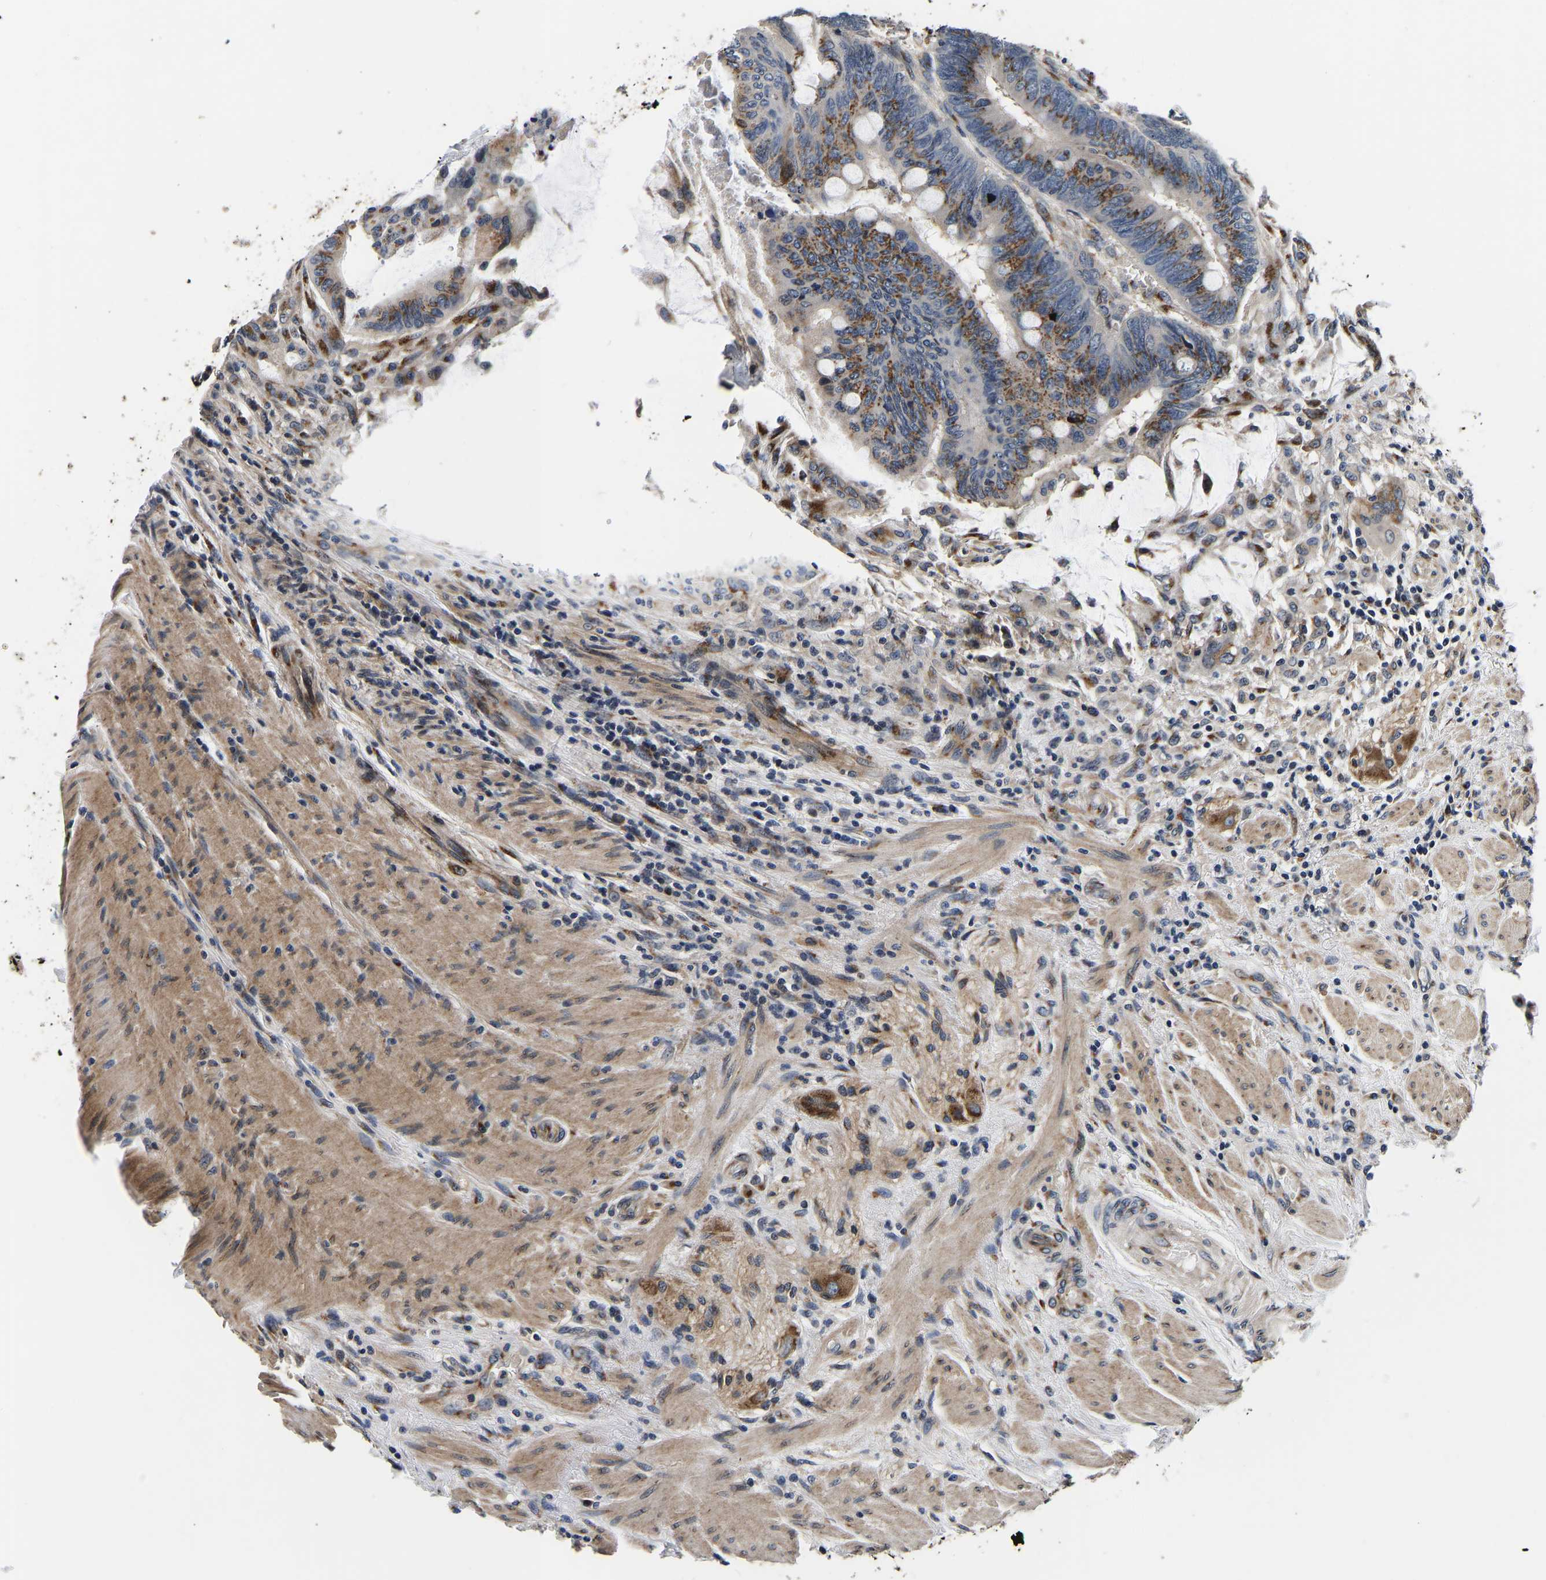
{"staining": {"intensity": "moderate", "quantity": ">75%", "location": "cytoplasmic/membranous"}, "tissue": "colorectal cancer", "cell_type": "Tumor cells", "image_type": "cancer", "snomed": [{"axis": "morphology", "description": "Normal tissue, NOS"}, {"axis": "morphology", "description": "Adenocarcinoma, NOS"}, {"axis": "topography", "description": "Rectum"}, {"axis": "topography", "description": "Peripheral nerve tissue"}], "caption": "Immunohistochemical staining of colorectal cancer exhibits medium levels of moderate cytoplasmic/membranous expression in approximately >75% of tumor cells.", "gene": "RABAC1", "patient": {"sex": "male", "age": 92}}